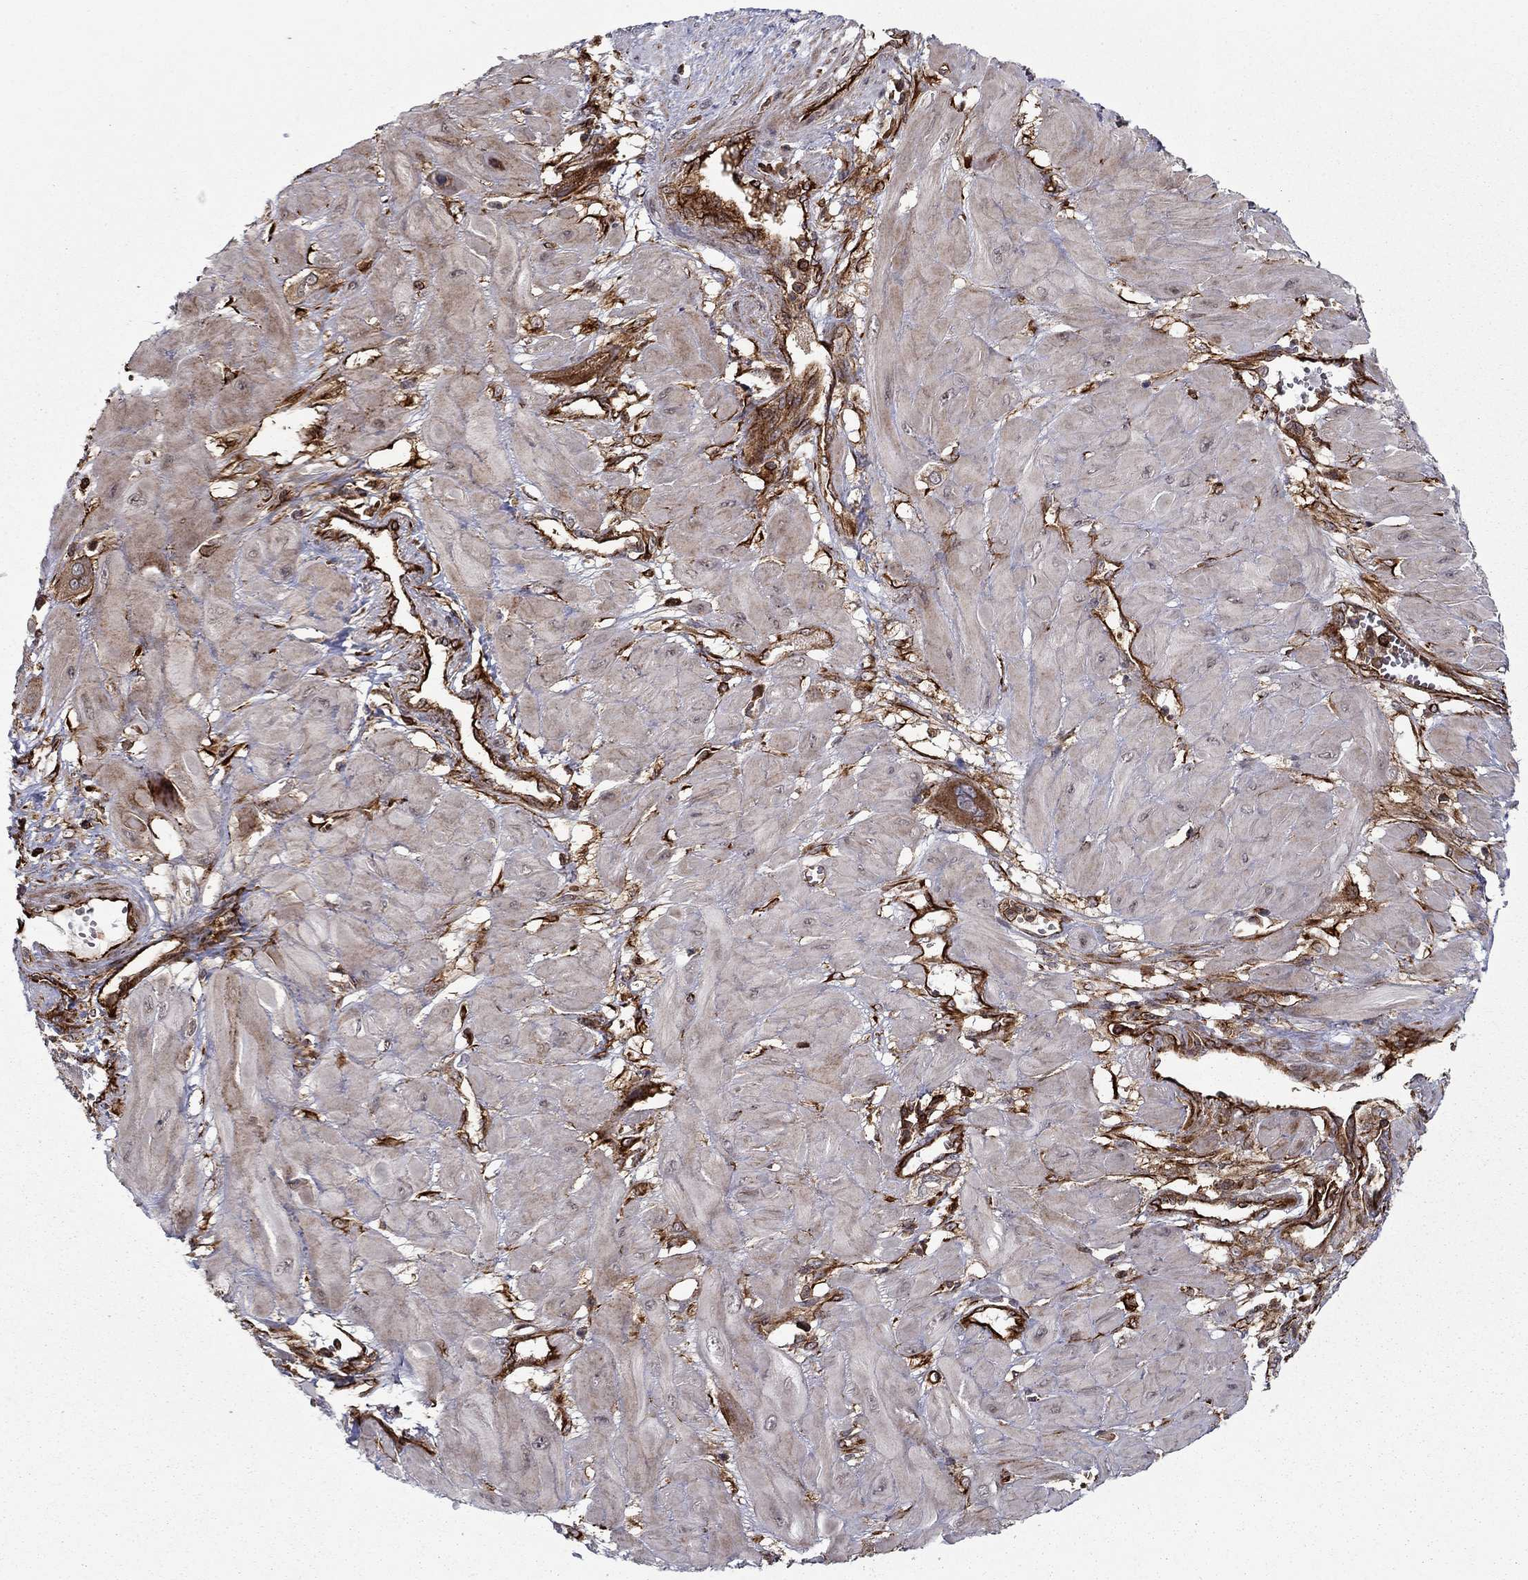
{"staining": {"intensity": "negative", "quantity": "none", "location": "none"}, "tissue": "cervical cancer", "cell_type": "Tumor cells", "image_type": "cancer", "snomed": [{"axis": "morphology", "description": "Squamous cell carcinoma, NOS"}, {"axis": "topography", "description": "Cervix"}], "caption": "DAB immunohistochemical staining of human squamous cell carcinoma (cervical) displays no significant staining in tumor cells. (Stains: DAB IHC with hematoxylin counter stain, Microscopy: brightfield microscopy at high magnification).", "gene": "ADM", "patient": {"sex": "female", "age": 34}}